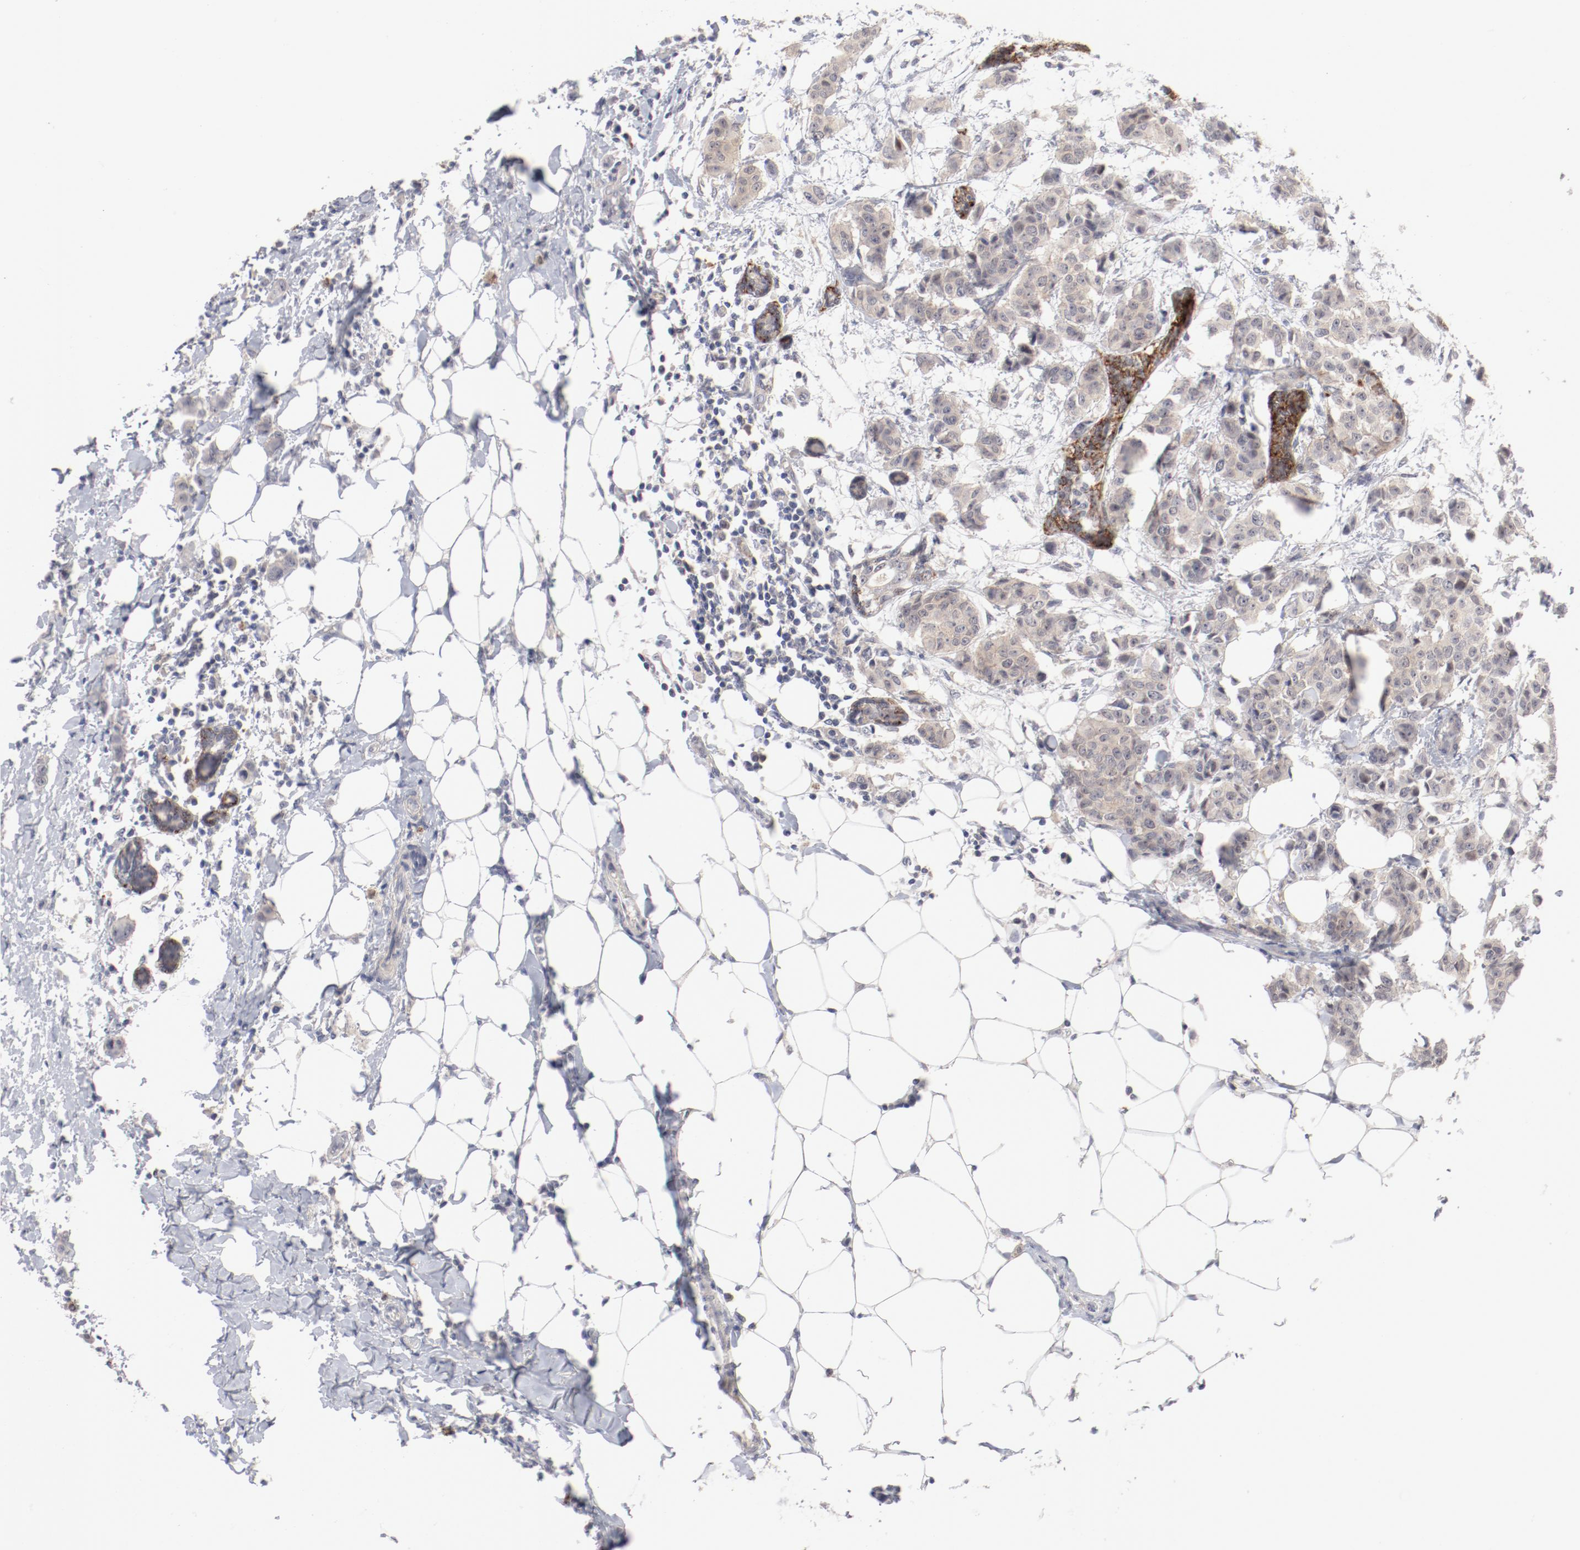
{"staining": {"intensity": "weak", "quantity": "25%-75%", "location": "cytoplasmic/membranous"}, "tissue": "breast cancer", "cell_type": "Tumor cells", "image_type": "cancer", "snomed": [{"axis": "morphology", "description": "Duct carcinoma"}, {"axis": "topography", "description": "Breast"}], "caption": "This histopathology image displays breast cancer stained with IHC to label a protein in brown. The cytoplasmic/membranous of tumor cells show weak positivity for the protein. Nuclei are counter-stained blue.", "gene": "SH3BGR", "patient": {"sex": "female", "age": 40}}